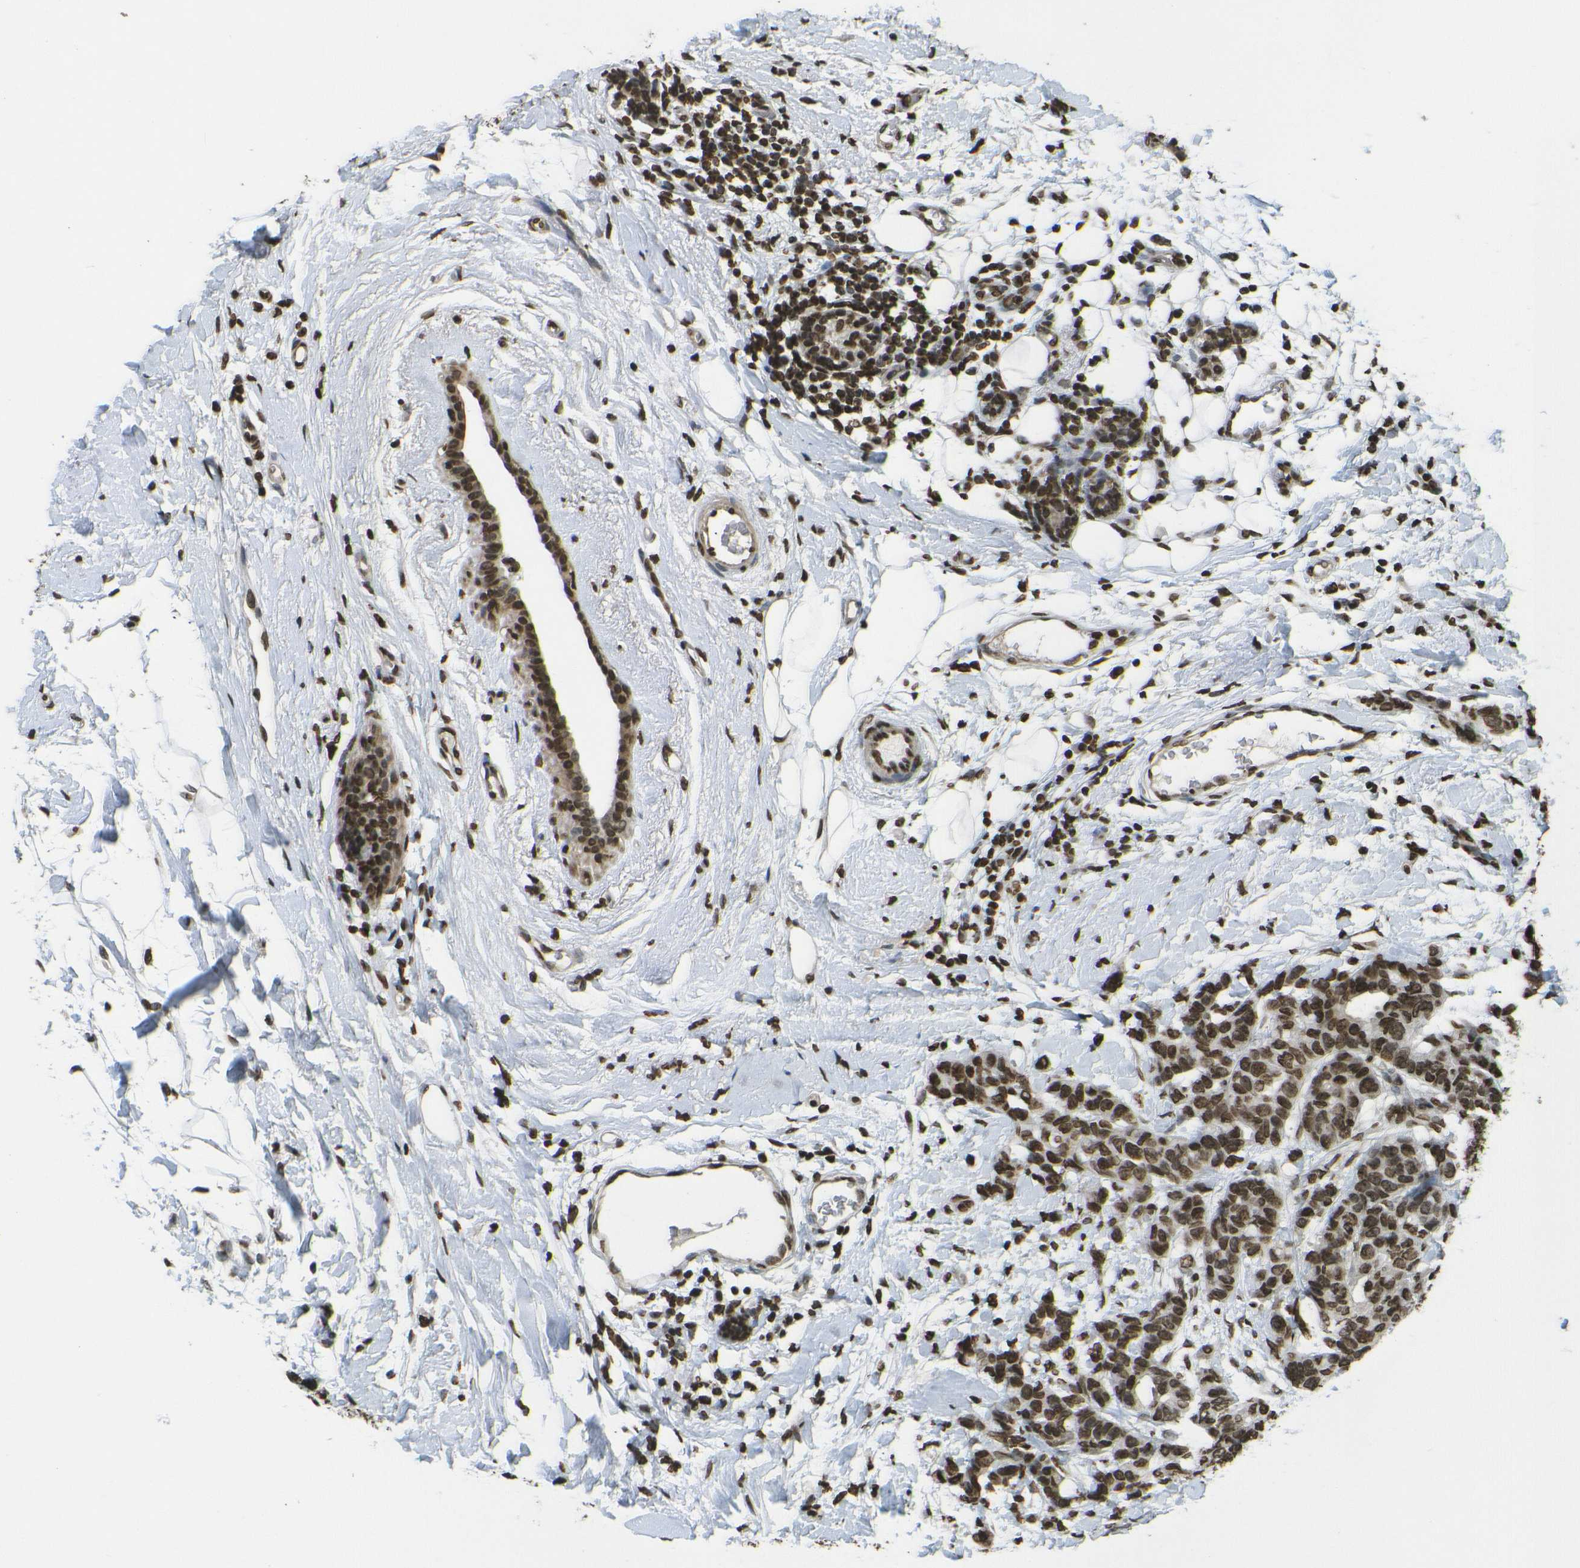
{"staining": {"intensity": "strong", "quantity": ">75%", "location": "nuclear"}, "tissue": "breast cancer", "cell_type": "Tumor cells", "image_type": "cancer", "snomed": [{"axis": "morphology", "description": "Duct carcinoma"}, {"axis": "topography", "description": "Breast"}], "caption": "Breast intraductal carcinoma stained with a brown dye reveals strong nuclear positive positivity in about >75% of tumor cells.", "gene": "H4C16", "patient": {"sex": "female", "age": 87}}